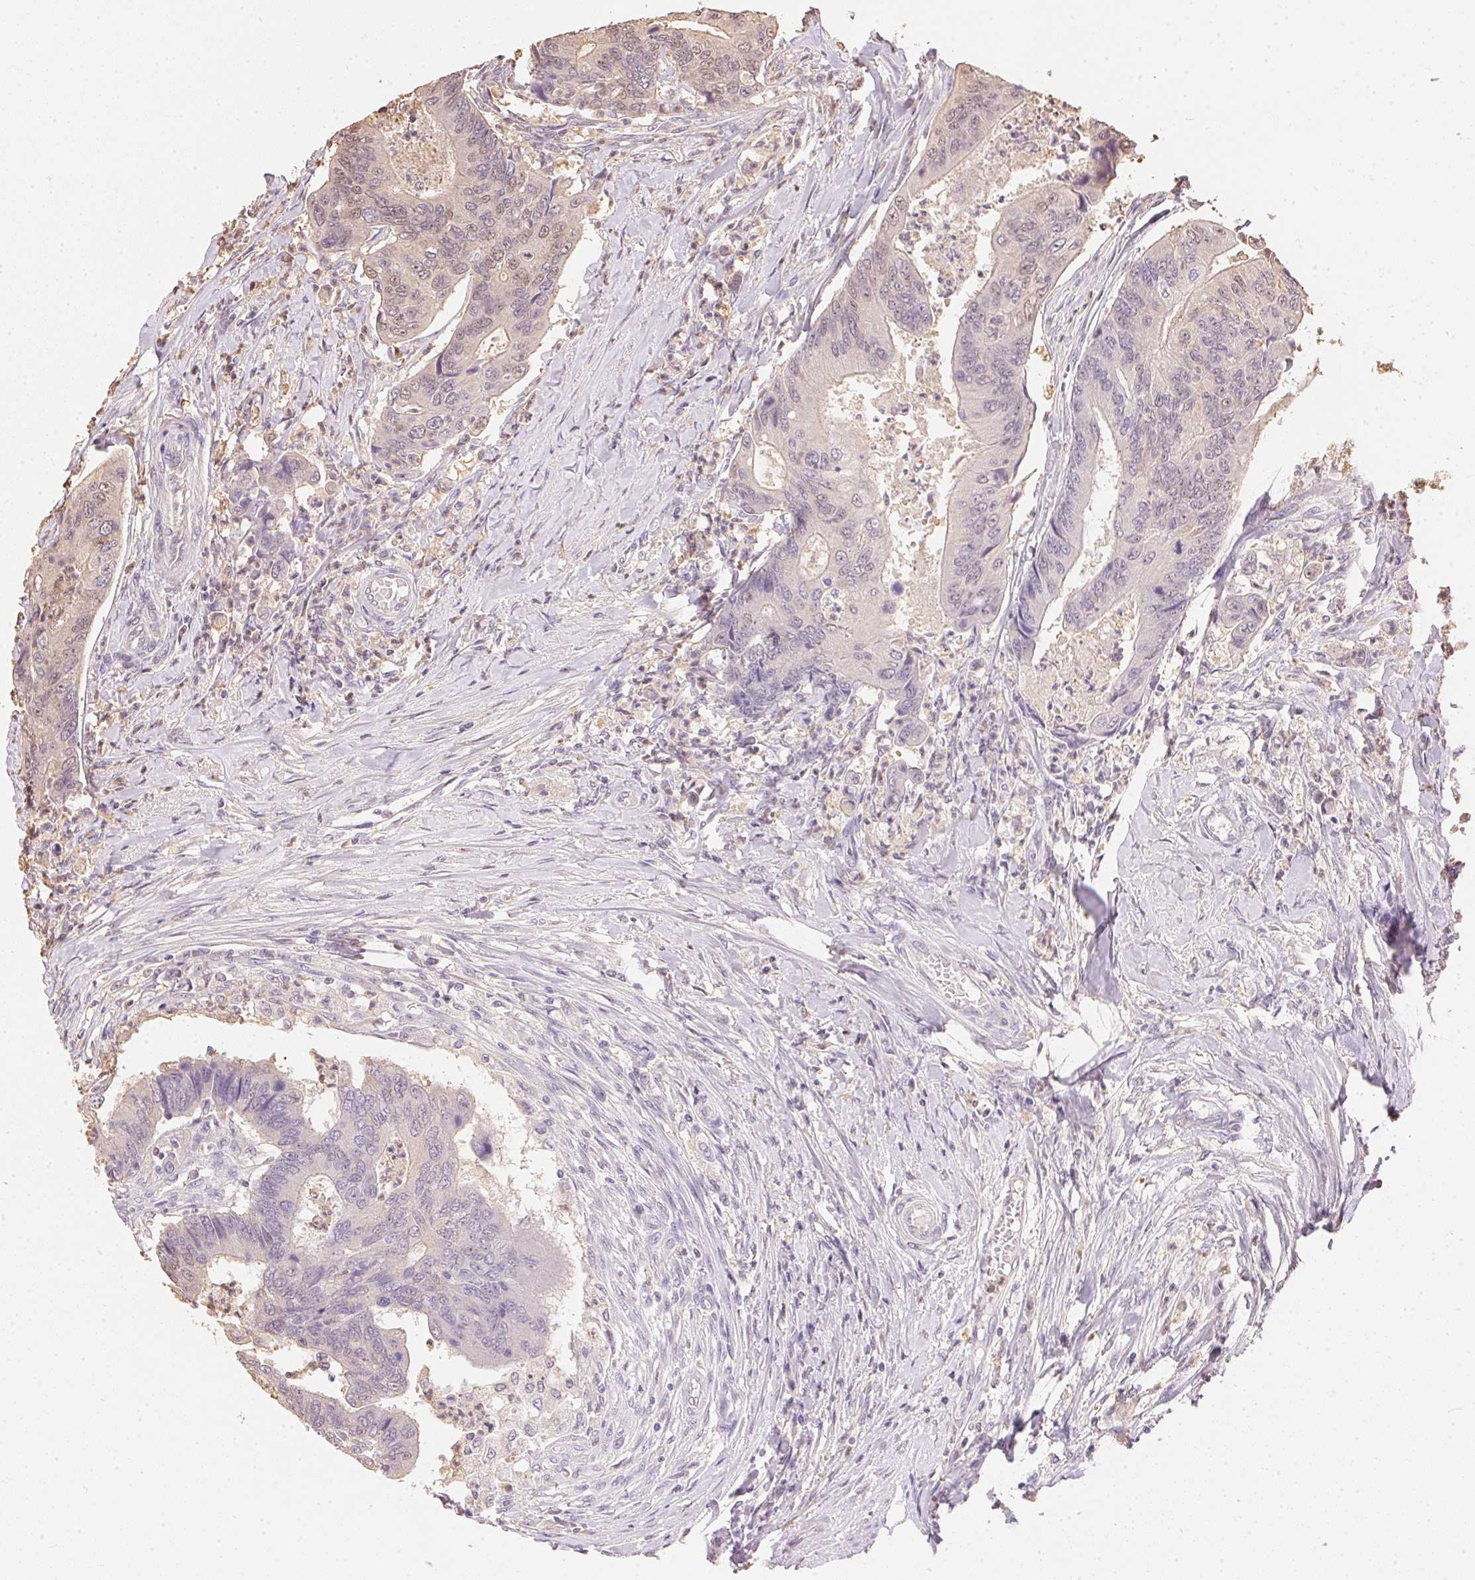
{"staining": {"intensity": "negative", "quantity": "none", "location": "none"}, "tissue": "colorectal cancer", "cell_type": "Tumor cells", "image_type": "cancer", "snomed": [{"axis": "morphology", "description": "Adenocarcinoma, NOS"}, {"axis": "topography", "description": "Colon"}], "caption": "This micrograph is of adenocarcinoma (colorectal) stained with immunohistochemistry (IHC) to label a protein in brown with the nuclei are counter-stained blue. There is no expression in tumor cells.", "gene": "S100A3", "patient": {"sex": "female", "age": 67}}